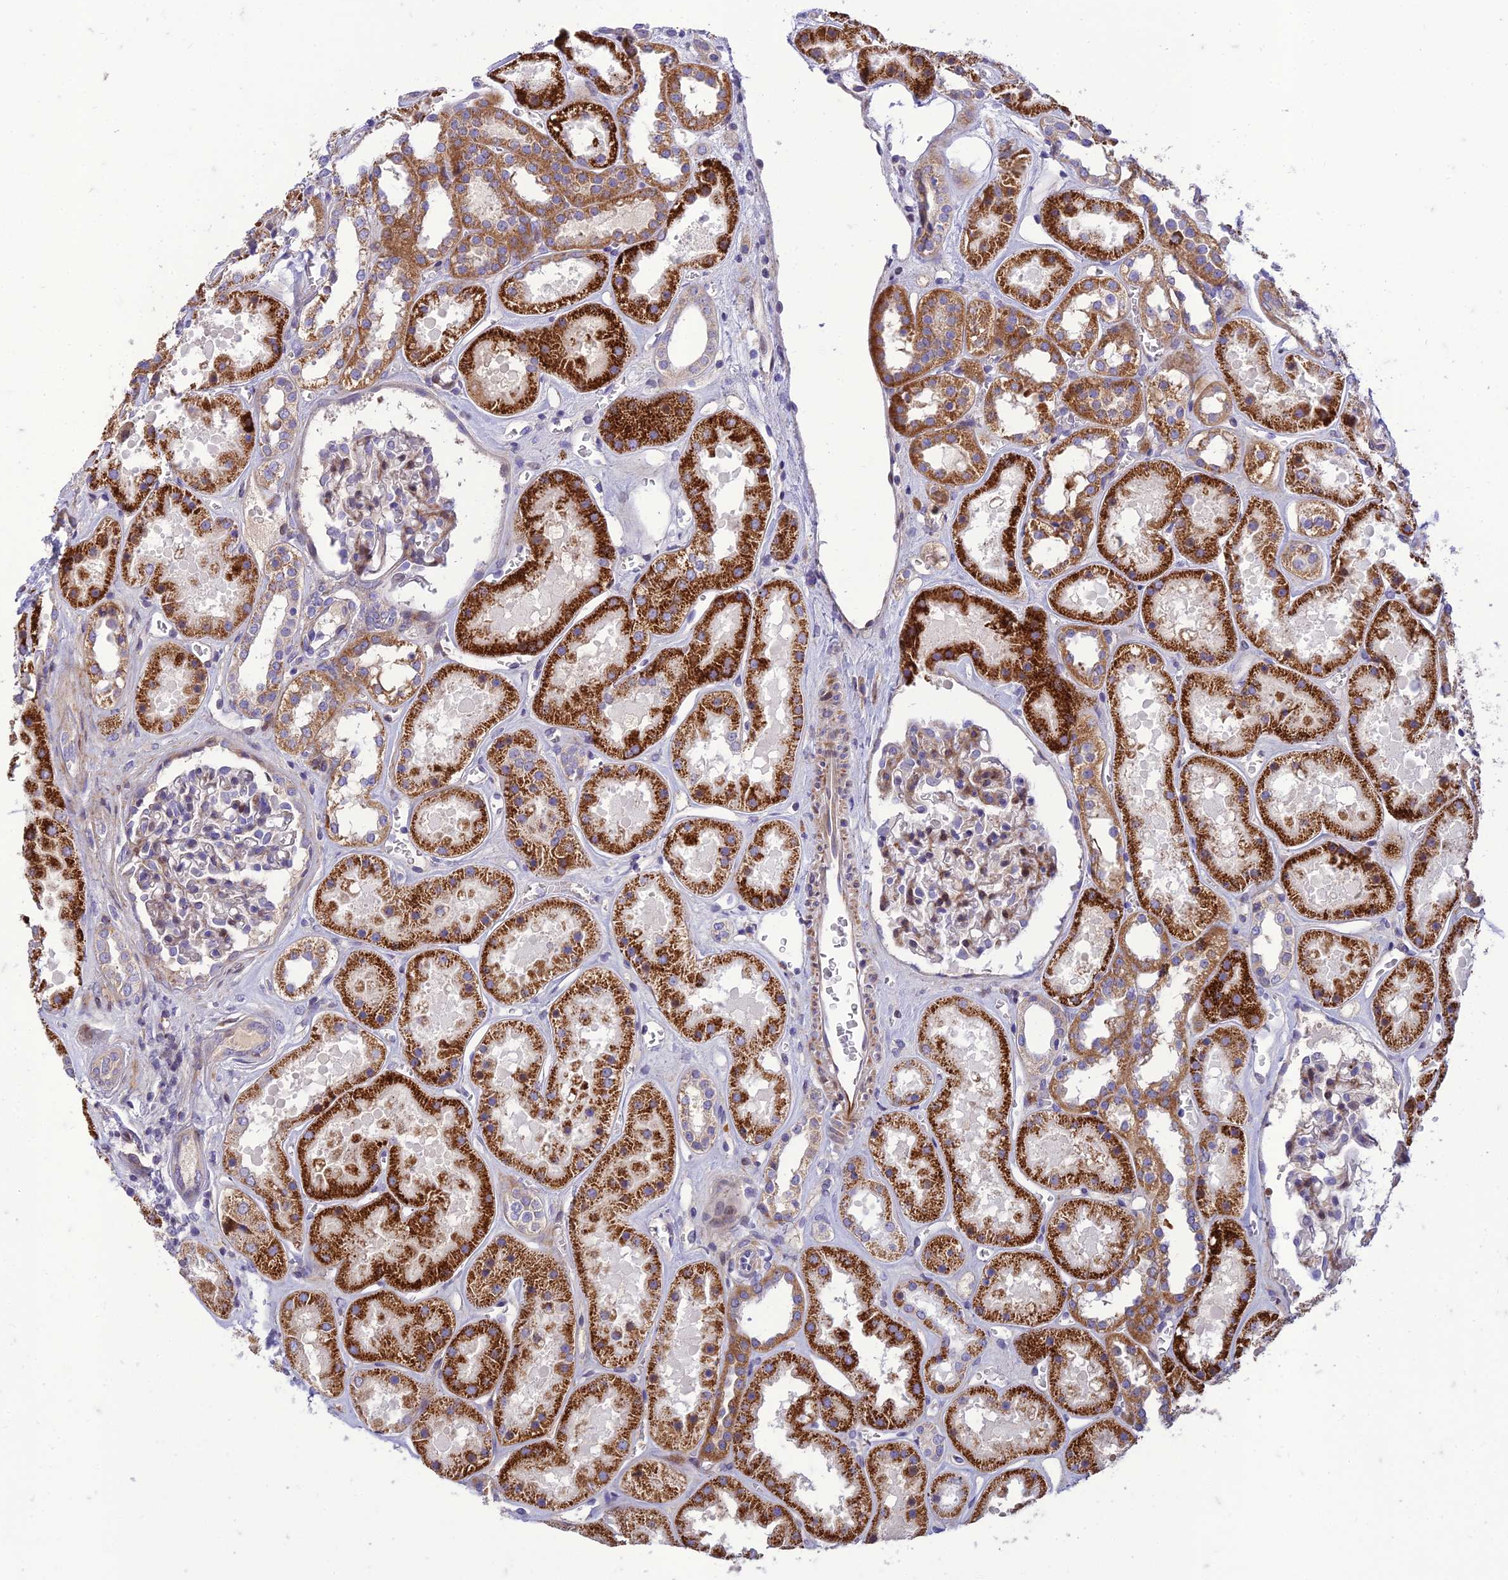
{"staining": {"intensity": "moderate", "quantity": "<25%", "location": "cytoplasmic/membranous"}, "tissue": "kidney", "cell_type": "Cells in glomeruli", "image_type": "normal", "snomed": [{"axis": "morphology", "description": "Normal tissue, NOS"}, {"axis": "topography", "description": "Kidney"}], "caption": "Immunohistochemical staining of unremarkable human kidney exhibits low levels of moderate cytoplasmic/membranous expression in approximately <25% of cells in glomeruli.", "gene": "SEL1L3", "patient": {"sex": "female", "age": 41}}